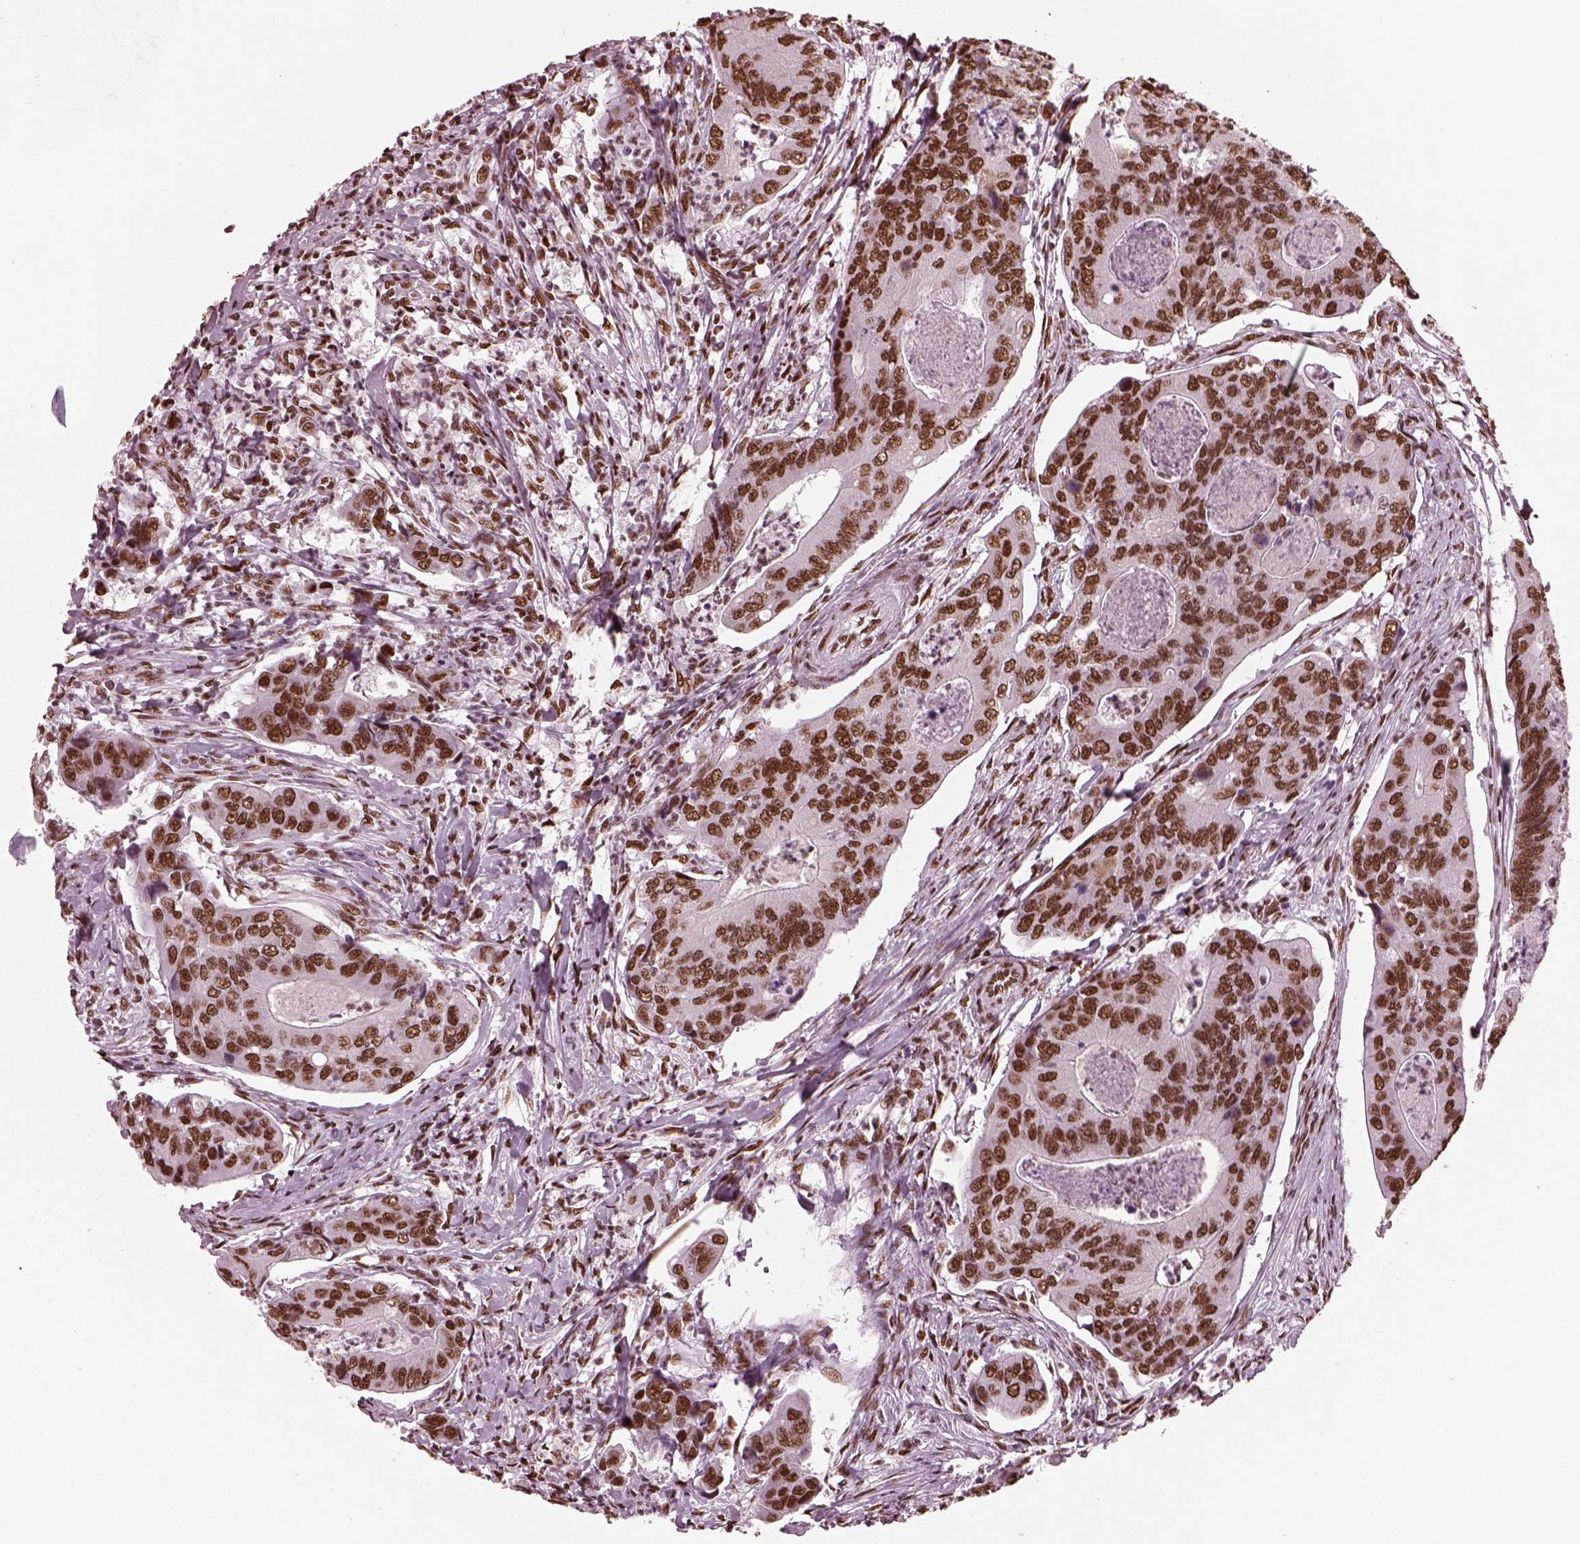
{"staining": {"intensity": "strong", "quantity": ">75%", "location": "nuclear"}, "tissue": "colorectal cancer", "cell_type": "Tumor cells", "image_type": "cancer", "snomed": [{"axis": "morphology", "description": "Adenocarcinoma, NOS"}, {"axis": "topography", "description": "Colon"}], "caption": "This photomicrograph reveals colorectal adenocarcinoma stained with IHC to label a protein in brown. The nuclear of tumor cells show strong positivity for the protein. Nuclei are counter-stained blue.", "gene": "CBFA2T3", "patient": {"sex": "female", "age": 67}}